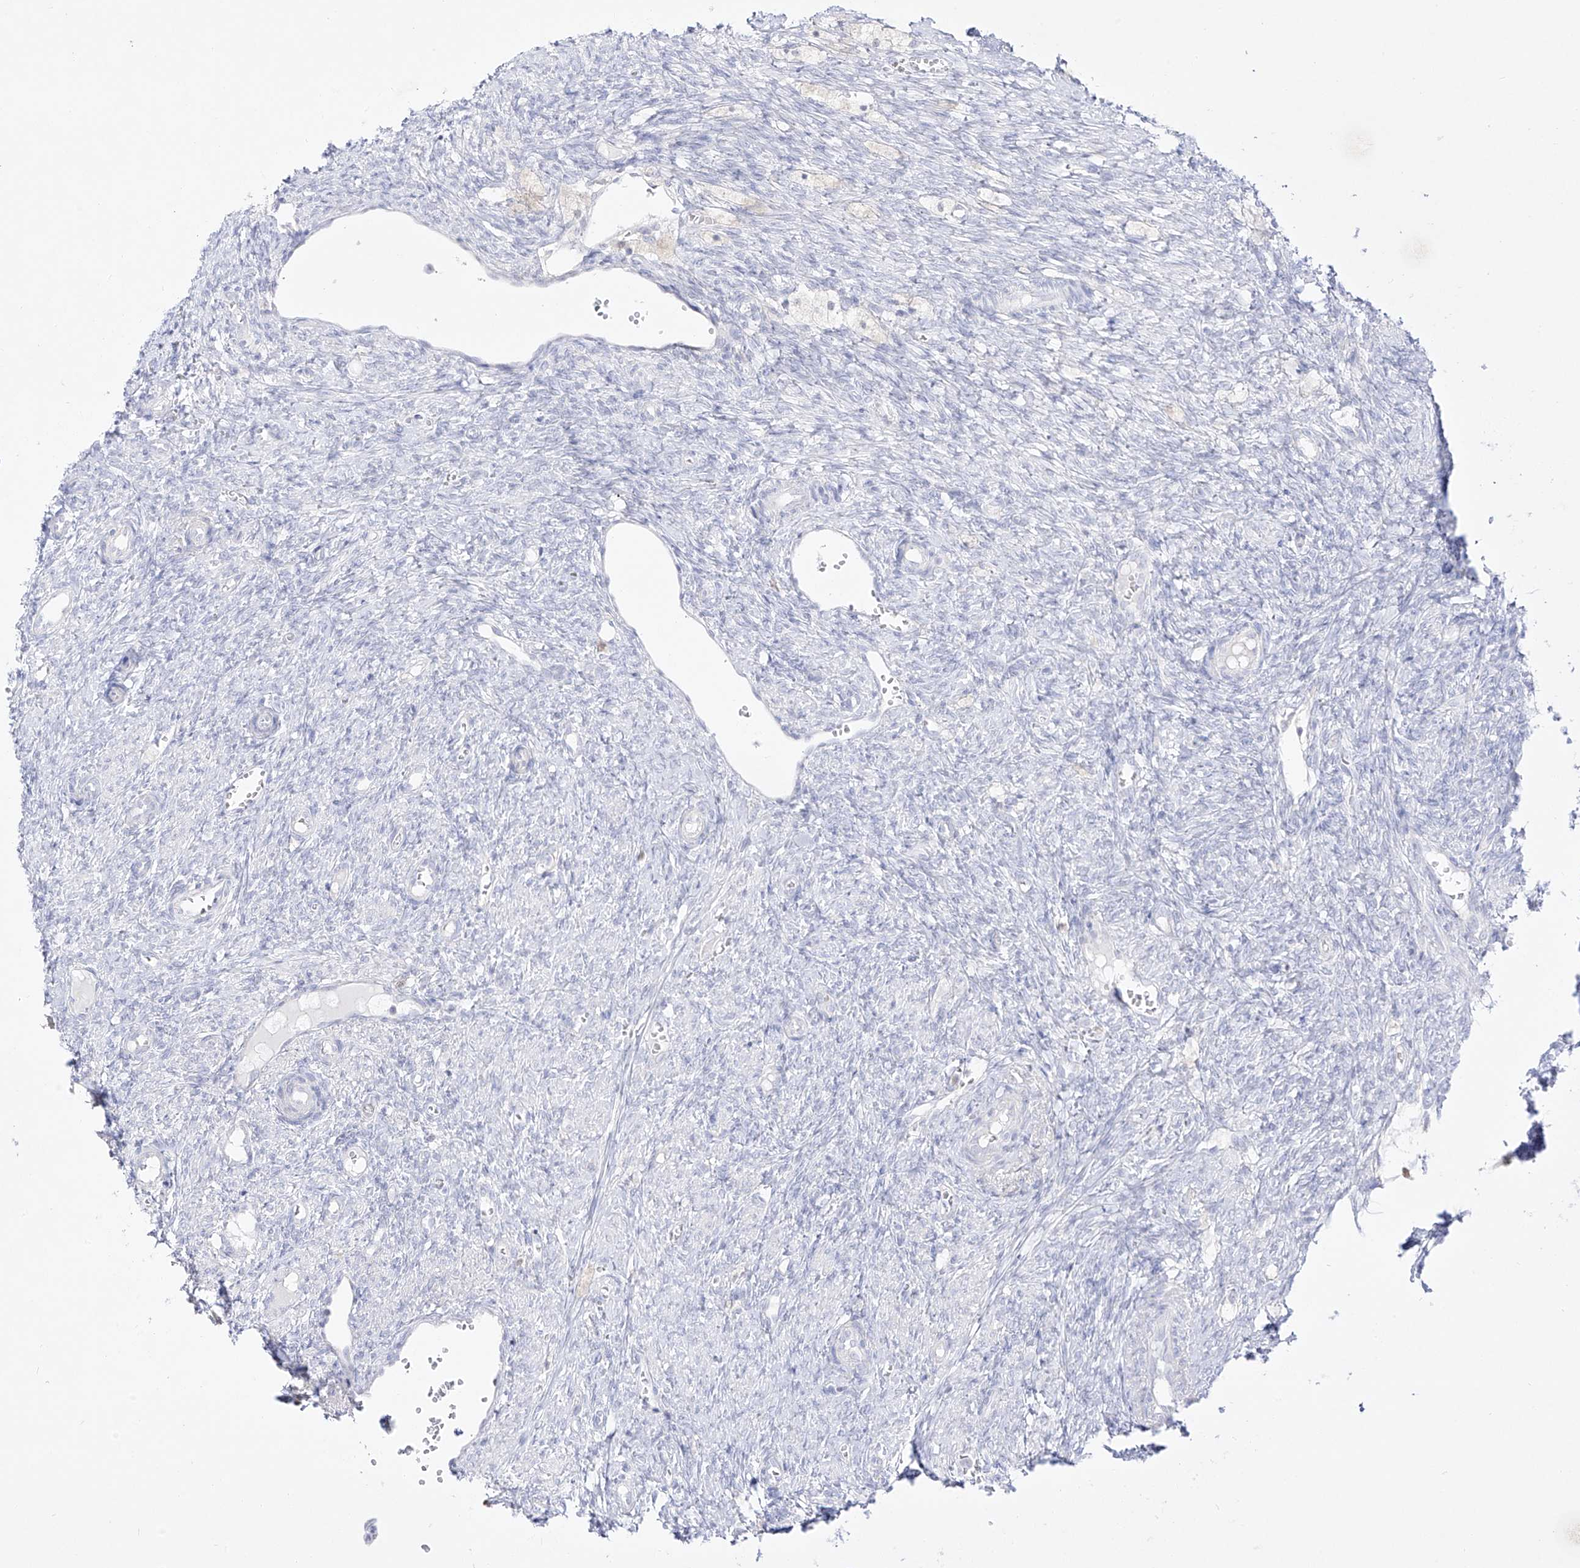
{"staining": {"intensity": "negative", "quantity": "none", "location": "none"}, "tissue": "ovary", "cell_type": "Ovarian stroma cells", "image_type": "normal", "snomed": [{"axis": "morphology", "description": "Normal tissue, NOS"}, {"axis": "topography", "description": "Ovary"}], "caption": "An immunohistochemistry micrograph of benign ovary is shown. There is no staining in ovarian stroma cells of ovary. (DAB immunohistochemistry (IHC), high magnification).", "gene": "DMKN", "patient": {"sex": "female", "age": 41}}